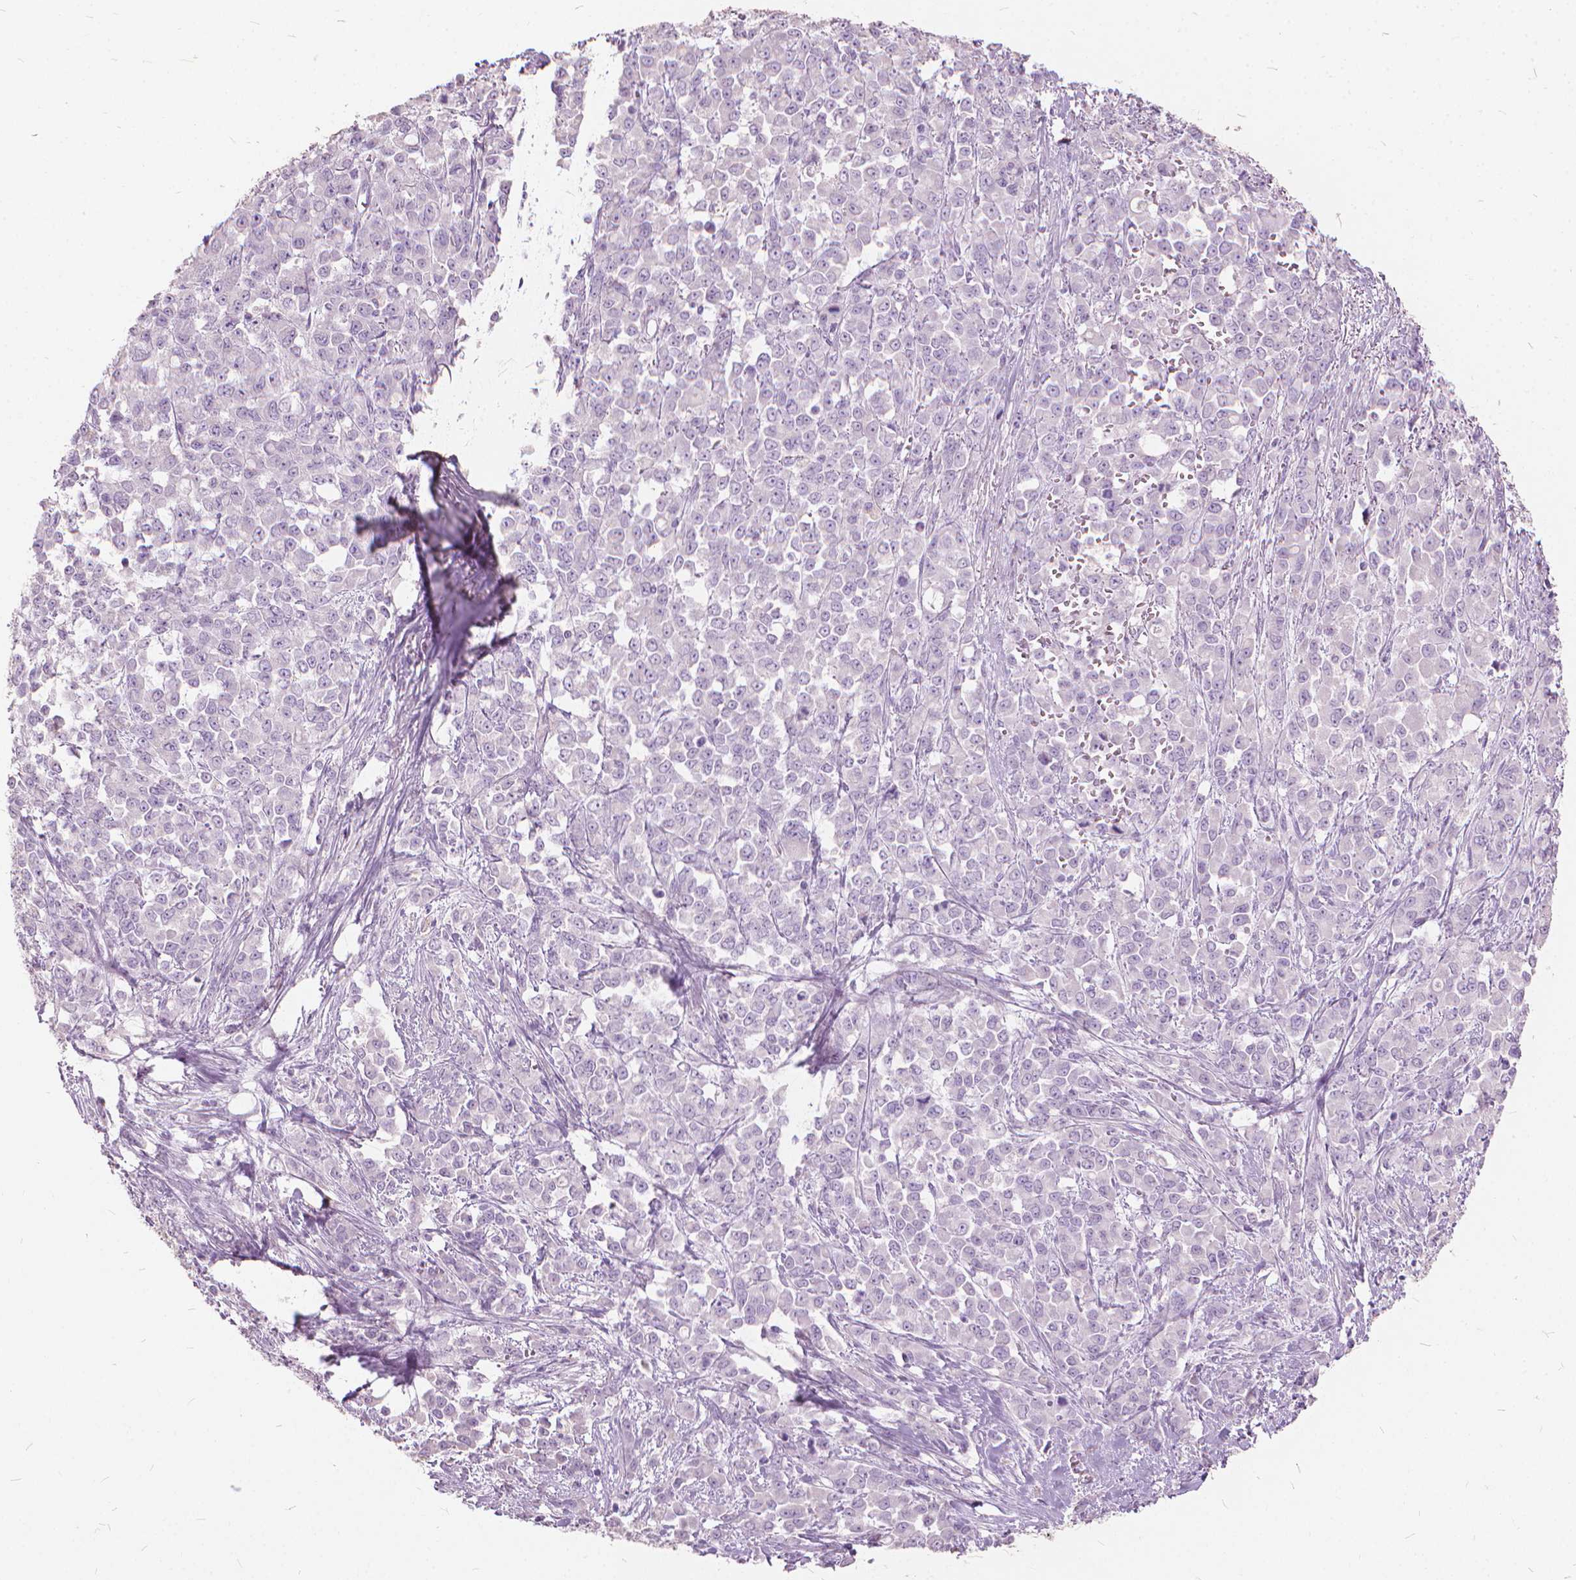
{"staining": {"intensity": "negative", "quantity": "none", "location": "none"}, "tissue": "stomach cancer", "cell_type": "Tumor cells", "image_type": "cancer", "snomed": [{"axis": "morphology", "description": "Adenocarcinoma, NOS"}, {"axis": "topography", "description": "Stomach"}], "caption": "Photomicrograph shows no significant protein positivity in tumor cells of stomach cancer (adenocarcinoma).", "gene": "DNM1", "patient": {"sex": "female", "age": 76}}